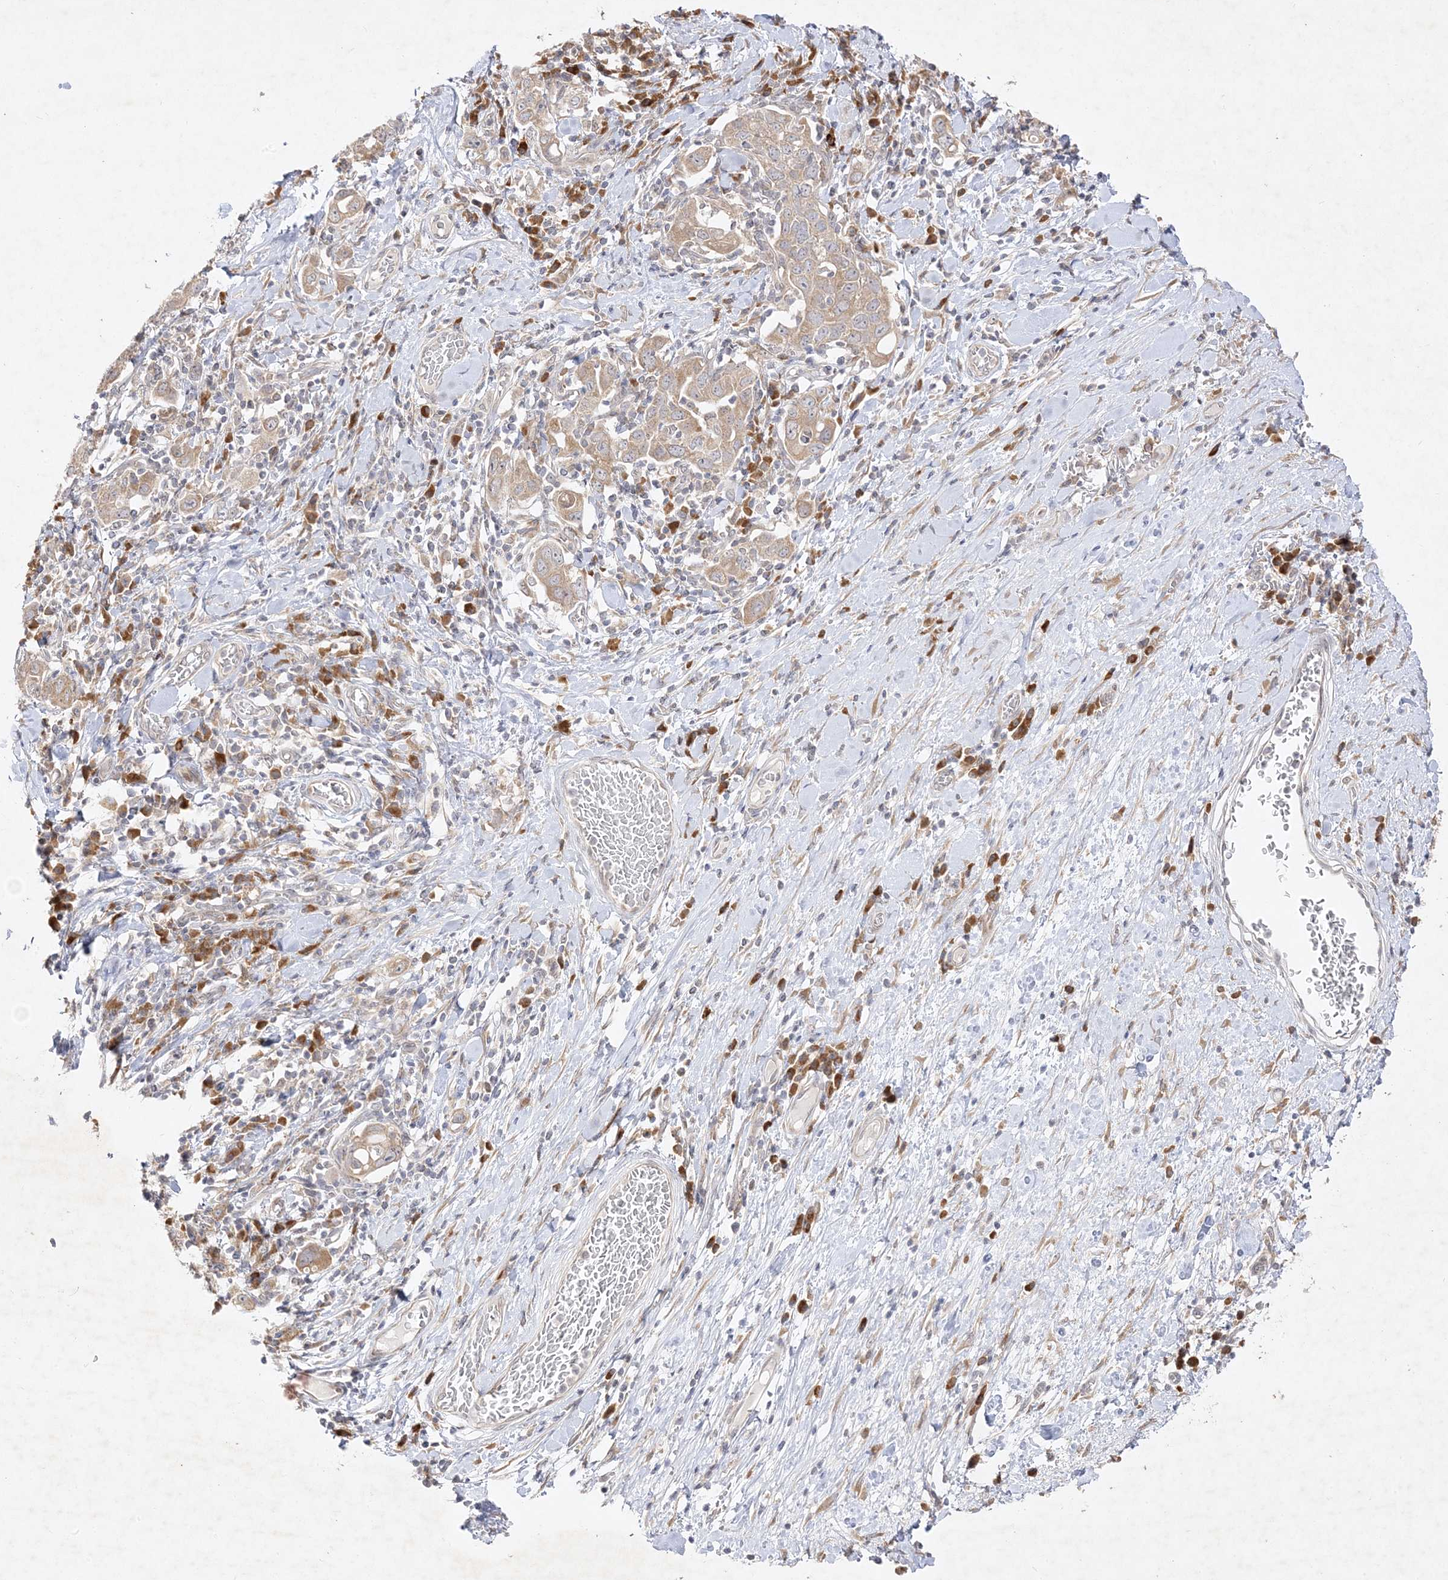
{"staining": {"intensity": "moderate", "quantity": ">75%", "location": "cytoplasmic/membranous"}, "tissue": "stomach cancer", "cell_type": "Tumor cells", "image_type": "cancer", "snomed": [{"axis": "morphology", "description": "Adenocarcinoma, NOS"}, {"axis": "topography", "description": "Stomach, upper"}], "caption": "Immunohistochemistry histopathology image of neoplastic tissue: human stomach adenocarcinoma stained using immunohistochemistry demonstrates medium levels of moderate protein expression localized specifically in the cytoplasmic/membranous of tumor cells, appearing as a cytoplasmic/membranous brown color.", "gene": "C2CD2", "patient": {"sex": "male", "age": 62}}